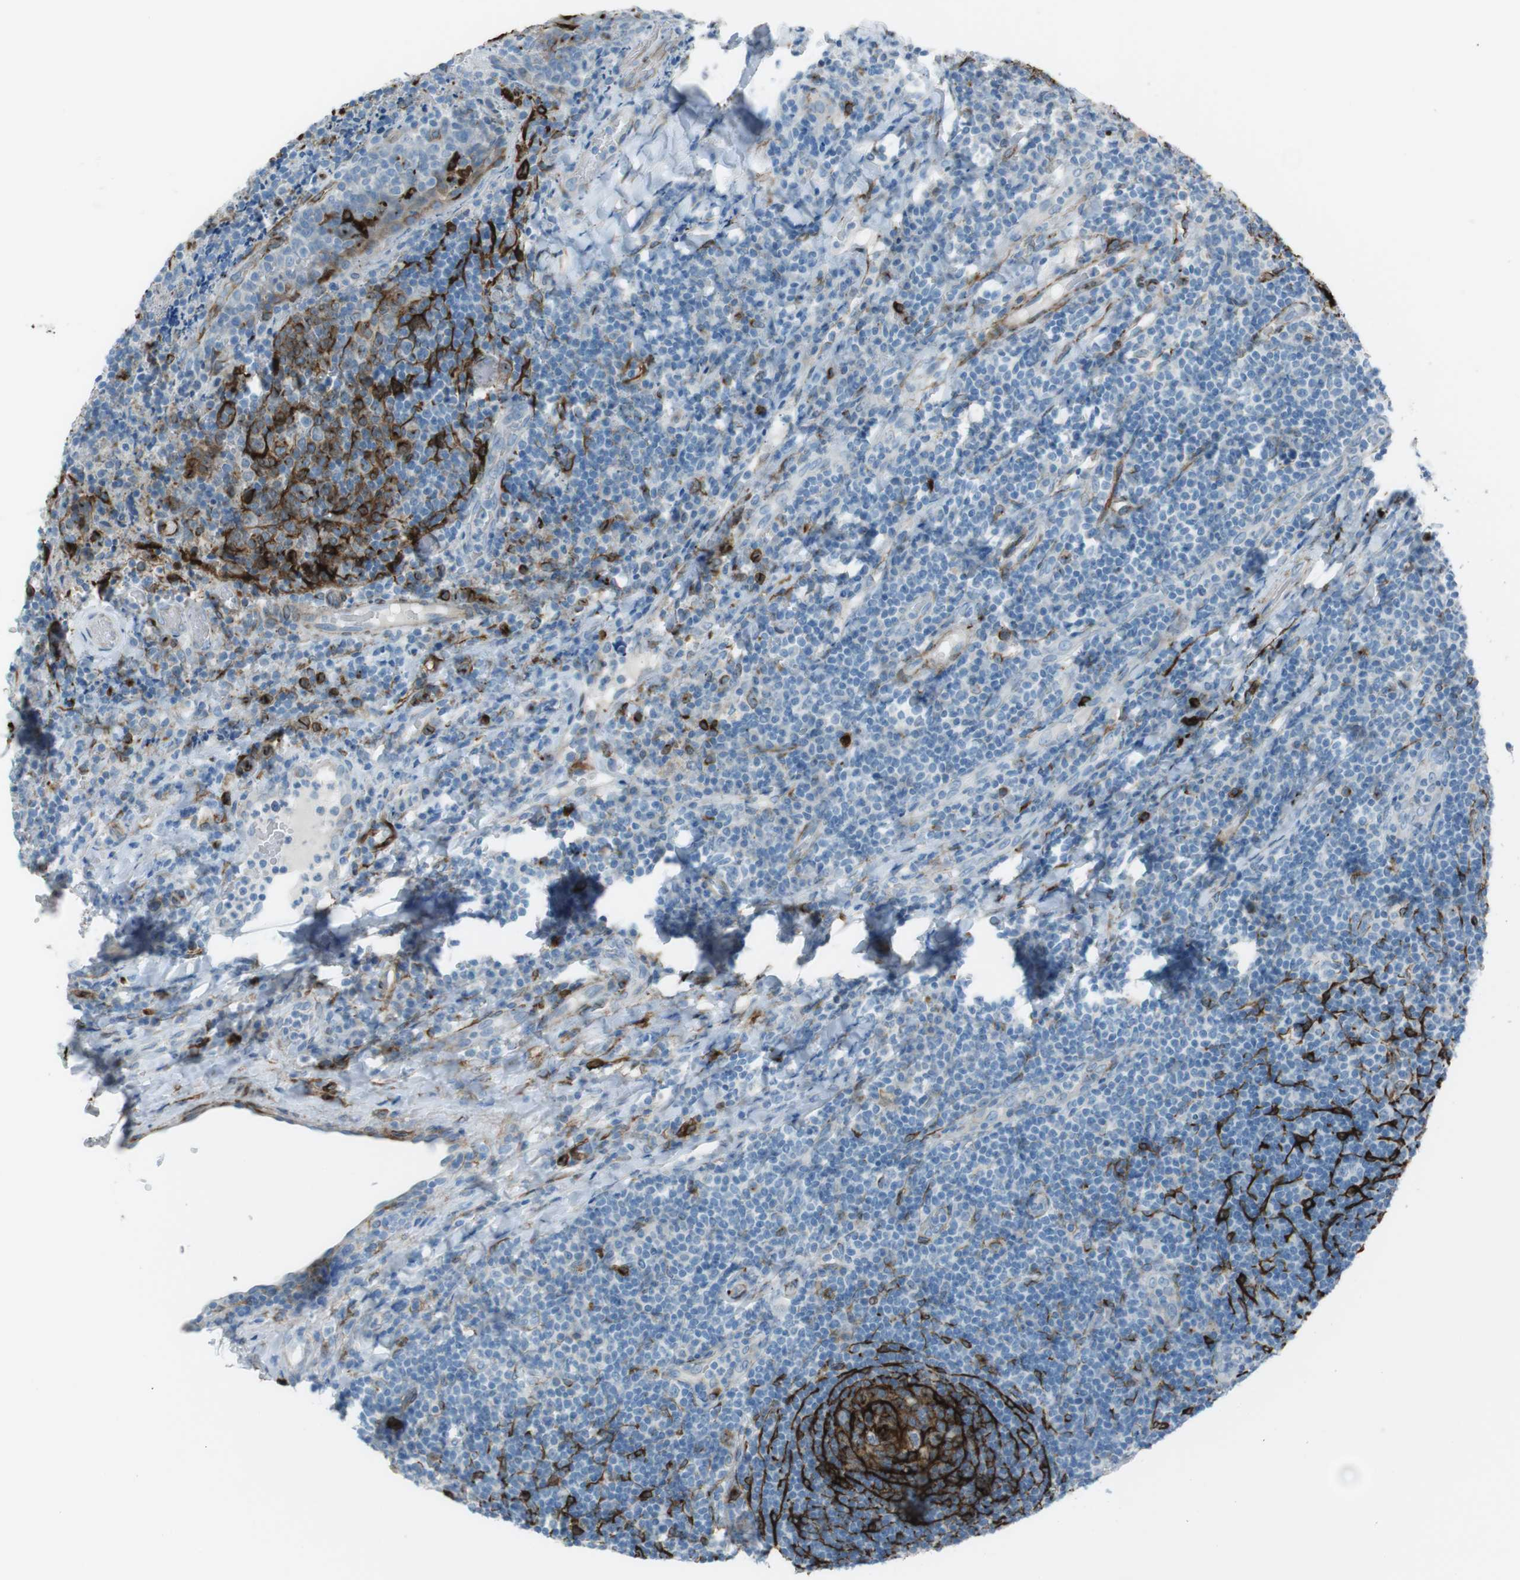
{"staining": {"intensity": "strong", "quantity": ">75%", "location": "cytoplasmic/membranous"}, "tissue": "tonsil", "cell_type": "Germinal center cells", "image_type": "normal", "snomed": [{"axis": "morphology", "description": "Normal tissue, NOS"}, {"axis": "topography", "description": "Tonsil"}], "caption": "Protein expression analysis of normal tonsil exhibits strong cytoplasmic/membranous positivity in about >75% of germinal center cells.", "gene": "TUBB2A", "patient": {"sex": "male", "age": 17}}